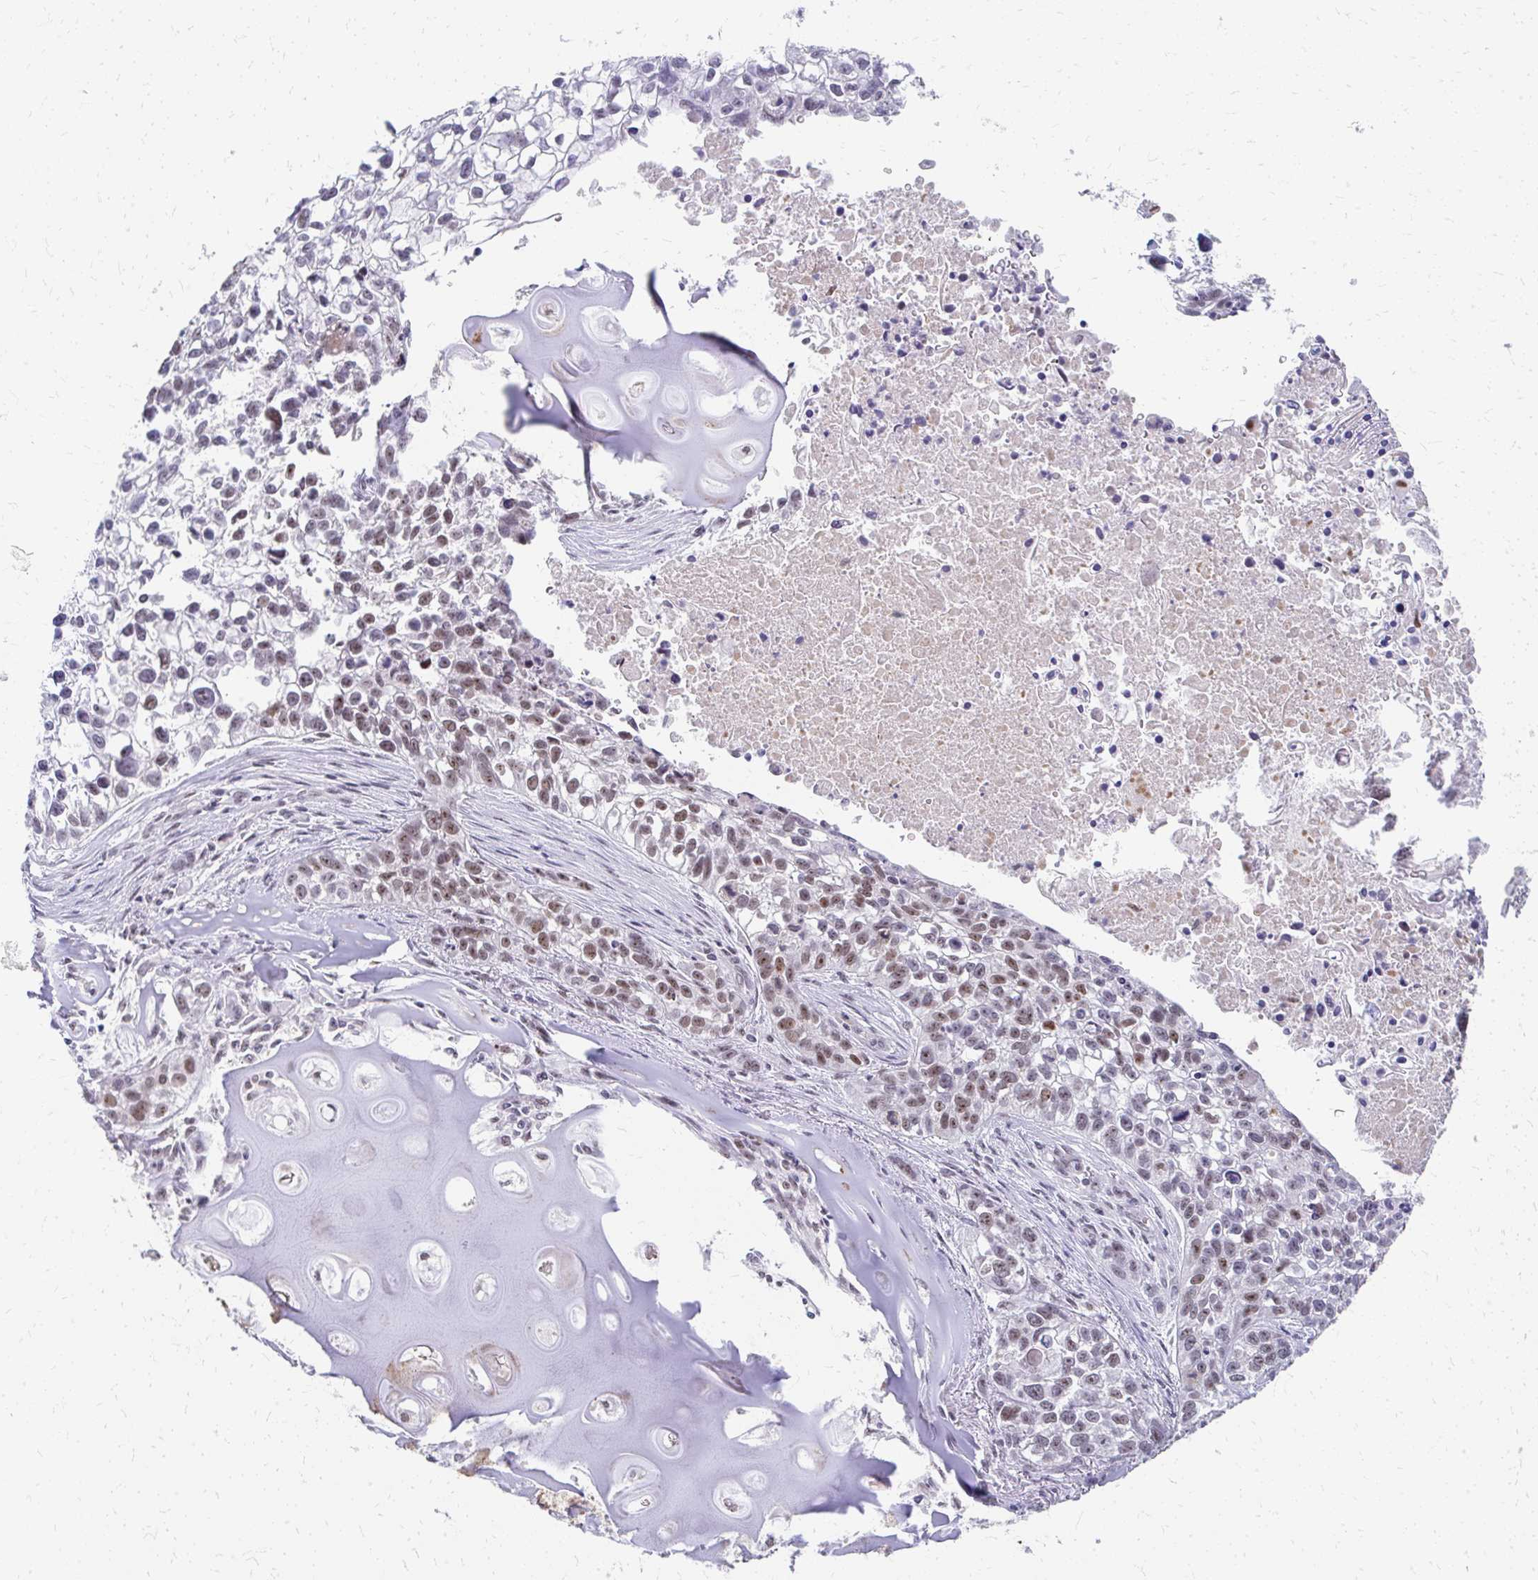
{"staining": {"intensity": "moderate", "quantity": "25%-75%", "location": "nuclear"}, "tissue": "lung cancer", "cell_type": "Tumor cells", "image_type": "cancer", "snomed": [{"axis": "morphology", "description": "Squamous cell carcinoma, NOS"}, {"axis": "topography", "description": "Lung"}], "caption": "Squamous cell carcinoma (lung) was stained to show a protein in brown. There is medium levels of moderate nuclear positivity in approximately 25%-75% of tumor cells.", "gene": "GTF2H1", "patient": {"sex": "male", "age": 74}}